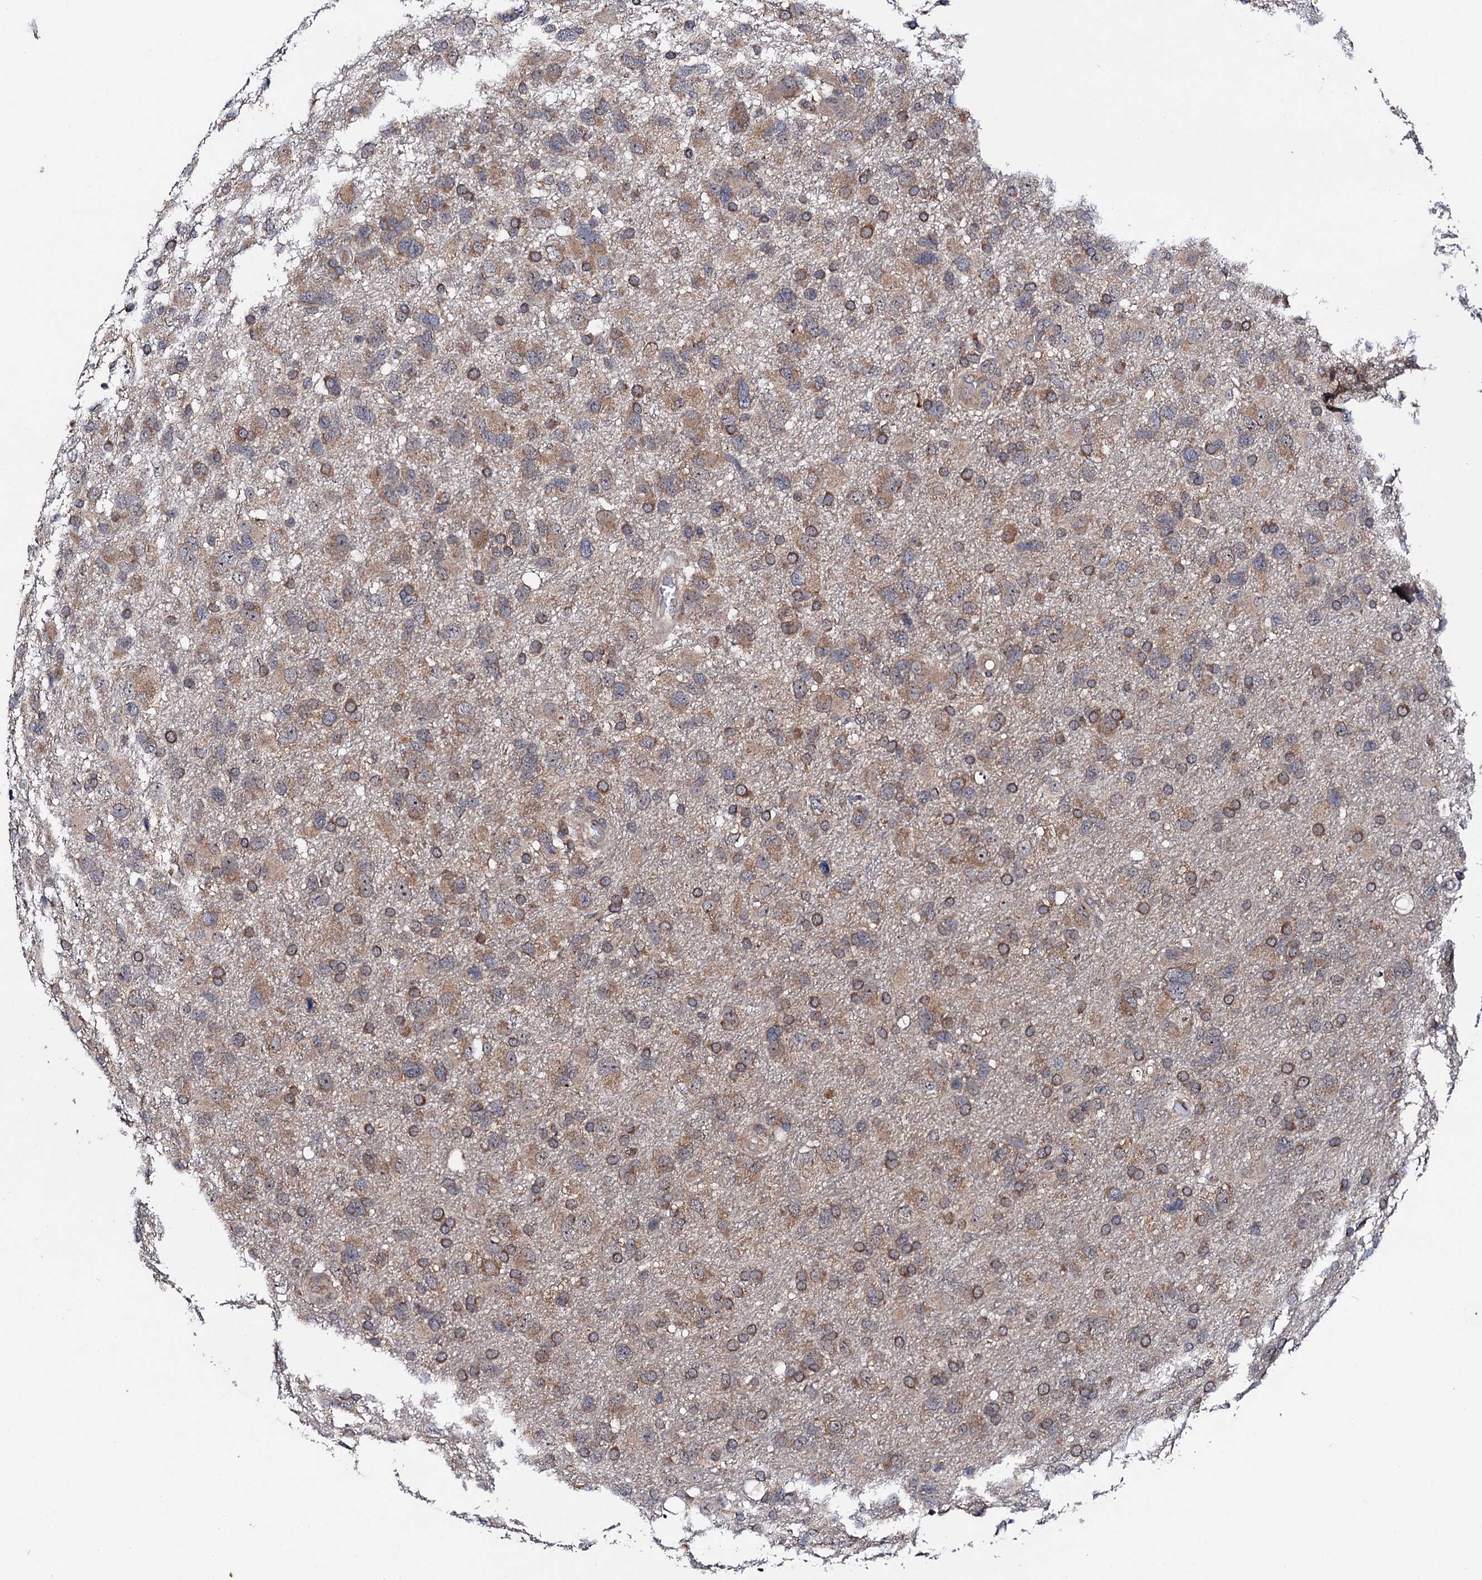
{"staining": {"intensity": "moderate", "quantity": "25%-75%", "location": "cytoplasmic/membranous"}, "tissue": "glioma", "cell_type": "Tumor cells", "image_type": "cancer", "snomed": [{"axis": "morphology", "description": "Glioma, malignant, High grade"}, {"axis": "topography", "description": "Brain"}], "caption": "This is a histology image of IHC staining of high-grade glioma (malignant), which shows moderate positivity in the cytoplasmic/membranous of tumor cells.", "gene": "IP6K1", "patient": {"sex": "male", "age": 61}}